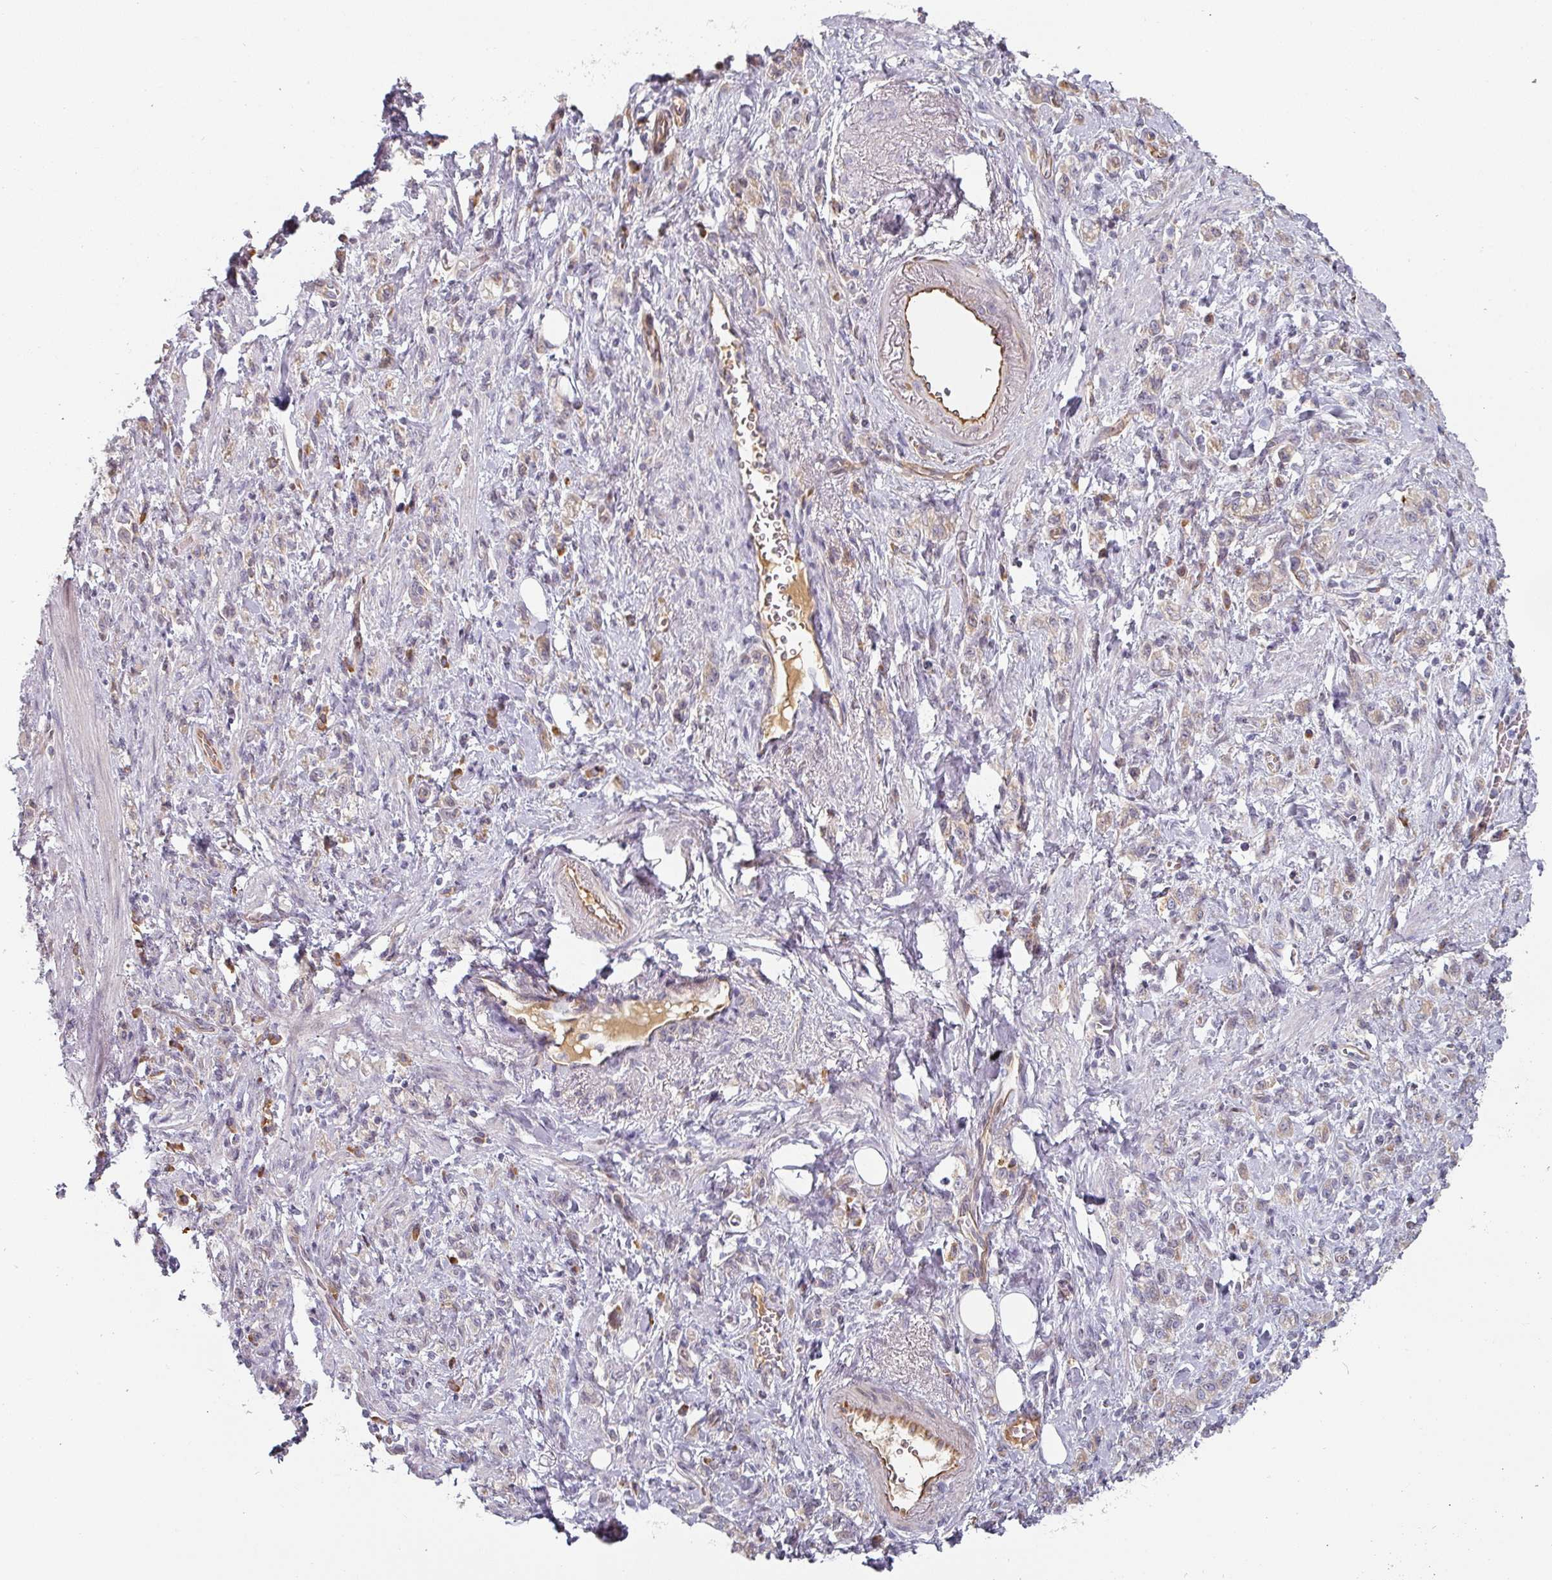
{"staining": {"intensity": "weak", "quantity": "<25%", "location": "cytoplasmic/membranous"}, "tissue": "stomach cancer", "cell_type": "Tumor cells", "image_type": "cancer", "snomed": [{"axis": "morphology", "description": "Adenocarcinoma, NOS"}, {"axis": "topography", "description": "Stomach"}], "caption": "Human stomach cancer (adenocarcinoma) stained for a protein using immunohistochemistry displays no expression in tumor cells.", "gene": "CEP78", "patient": {"sex": "male", "age": 77}}